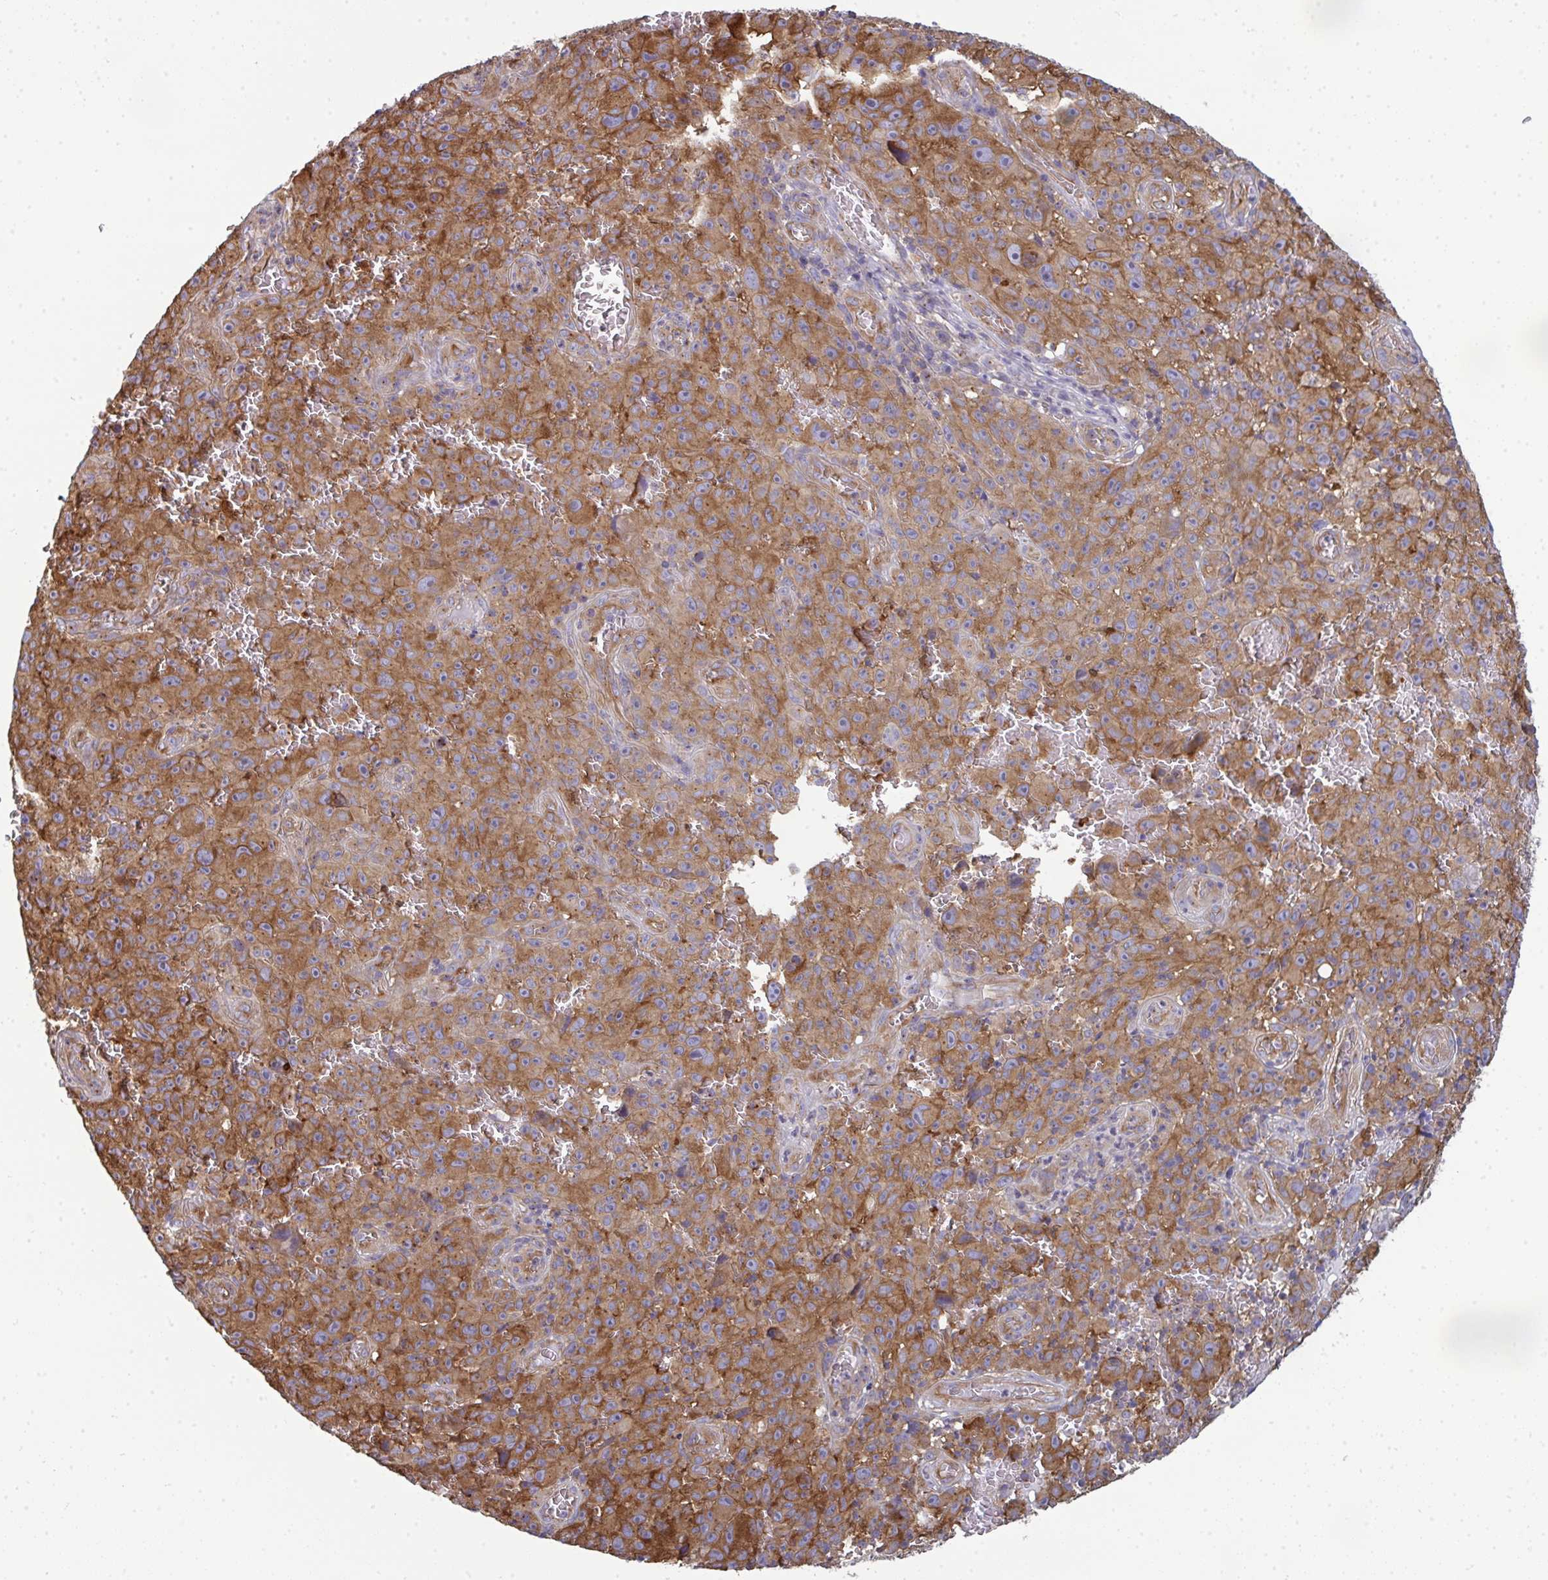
{"staining": {"intensity": "moderate", "quantity": ">75%", "location": "cytoplasmic/membranous"}, "tissue": "melanoma", "cell_type": "Tumor cells", "image_type": "cancer", "snomed": [{"axis": "morphology", "description": "Malignant melanoma, NOS"}, {"axis": "topography", "description": "Skin"}], "caption": "Malignant melanoma tissue reveals moderate cytoplasmic/membranous expression in approximately >75% of tumor cells, visualized by immunohistochemistry.", "gene": "DYNC1I2", "patient": {"sex": "female", "age": 82}}